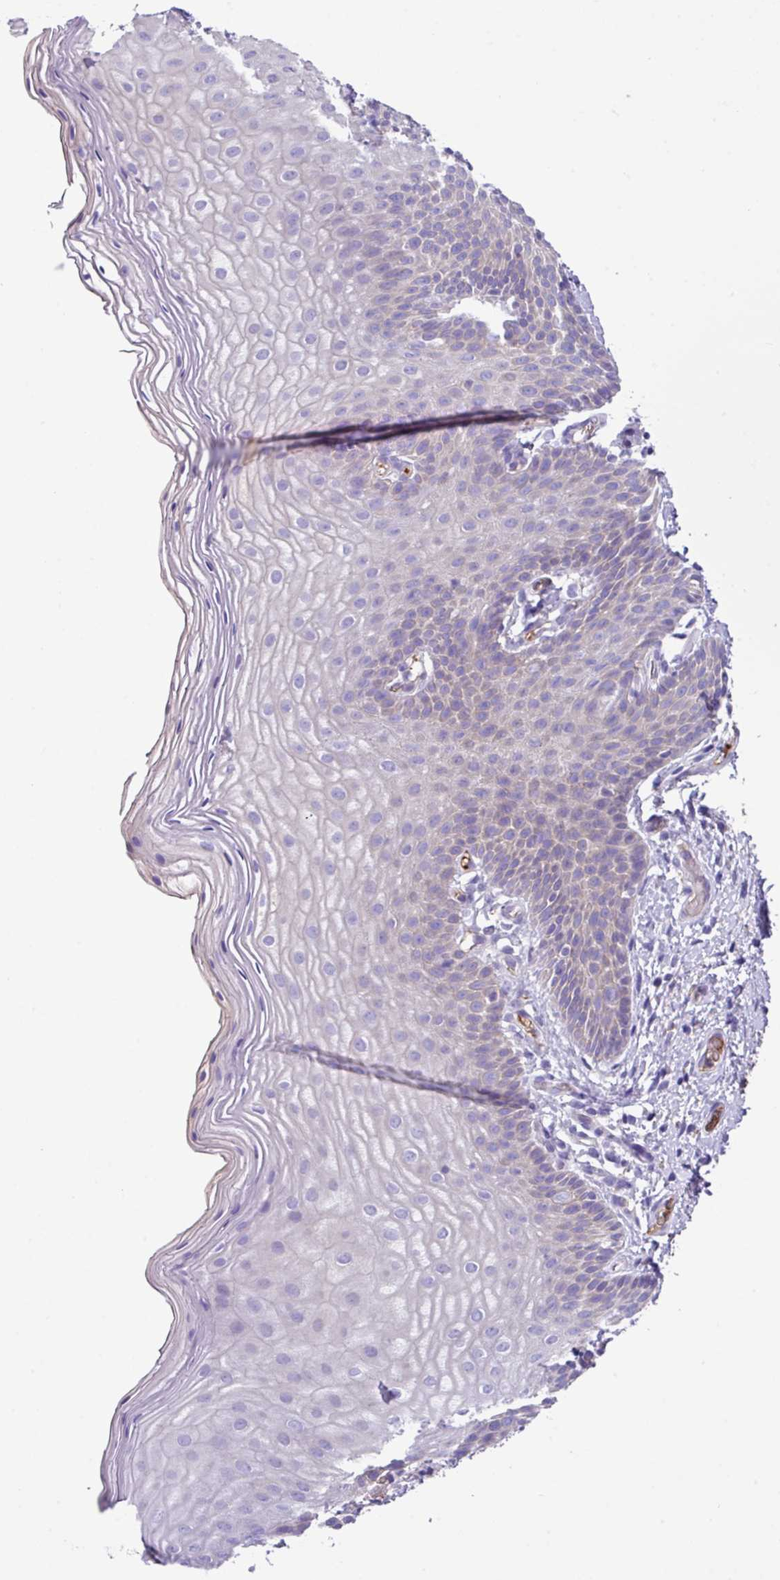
{"staining": {"intensity": "negative", "quantity": "none", "location": "none"}, "tissue": "skin", "cell_type": "Epidermal cells", "image_type": "normal", "snomed": [{"axis": "morphology", "description": "Normal tissue, NOS"}, {"axis": "topography", "description": "Anal"}], "caption": "A photomicrograph of skin stained for a protein displays no brown staining in epidermal cells. (IHC, brightfield microscopy, high magnification).", "gene": "DNAL1", "patient": {"sex": "female", "age": 40}}